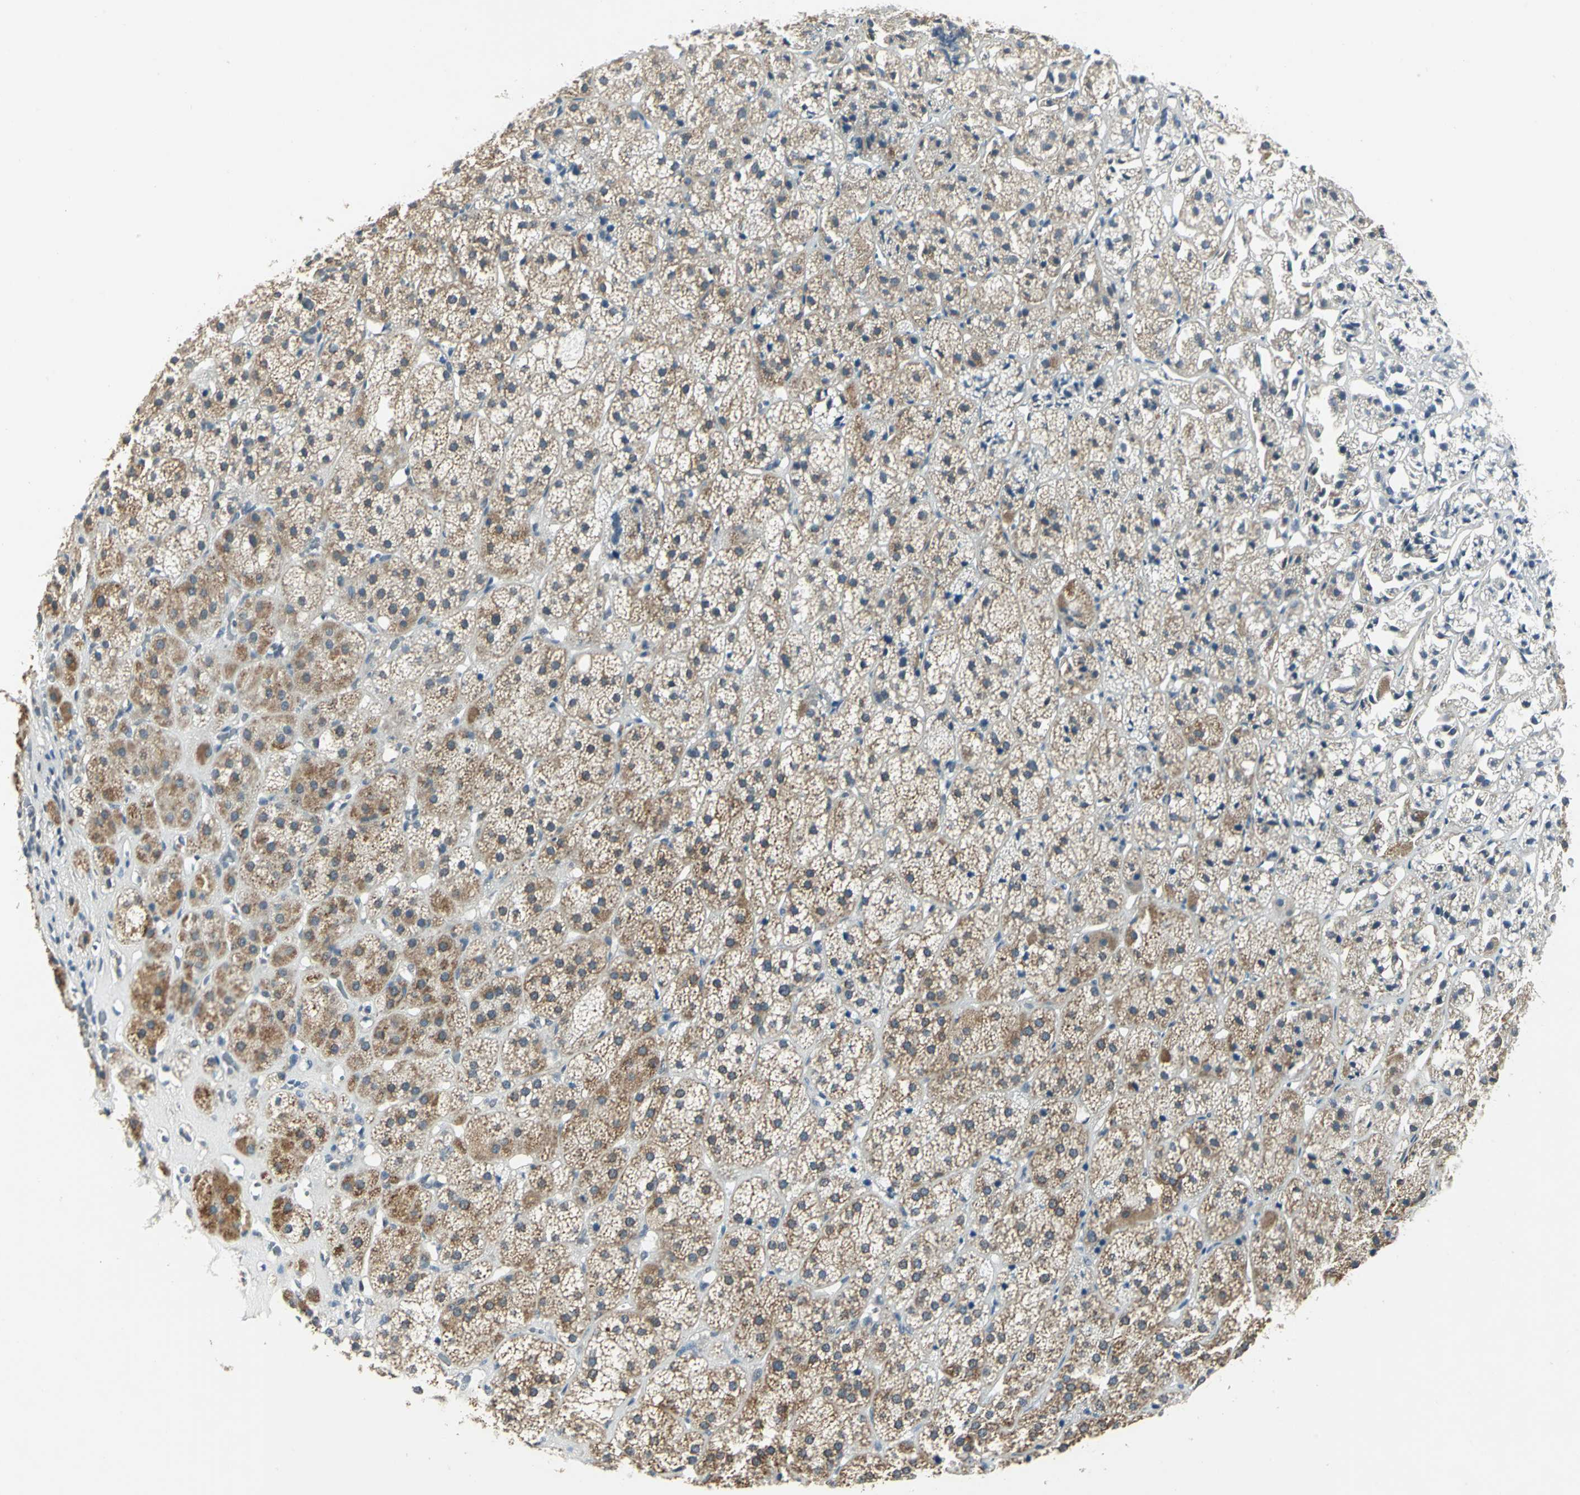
{"staining": {"intensity": "strong", "quantity": ">75%", "location": "cytoplasmic/membranous,nuclear"}, "tissue": "adrenal gland", "cell_type": "Glandular cells", "image_type": "normal", "snomed": [{"axis": "morphology", "description": "Normal tissue, NOS"}, {"axis": "topography", "description": "Adrenal gland"}], "caption": "Approximately >75% of glandular cells in unremarkable human adrenal gland show strong cytoplasmic/membranous,nuclear protein staining as visualized by brown immunohistochemical staining.", "gene": "MTA1", "patient": {"sex": "female", "age": 71}}